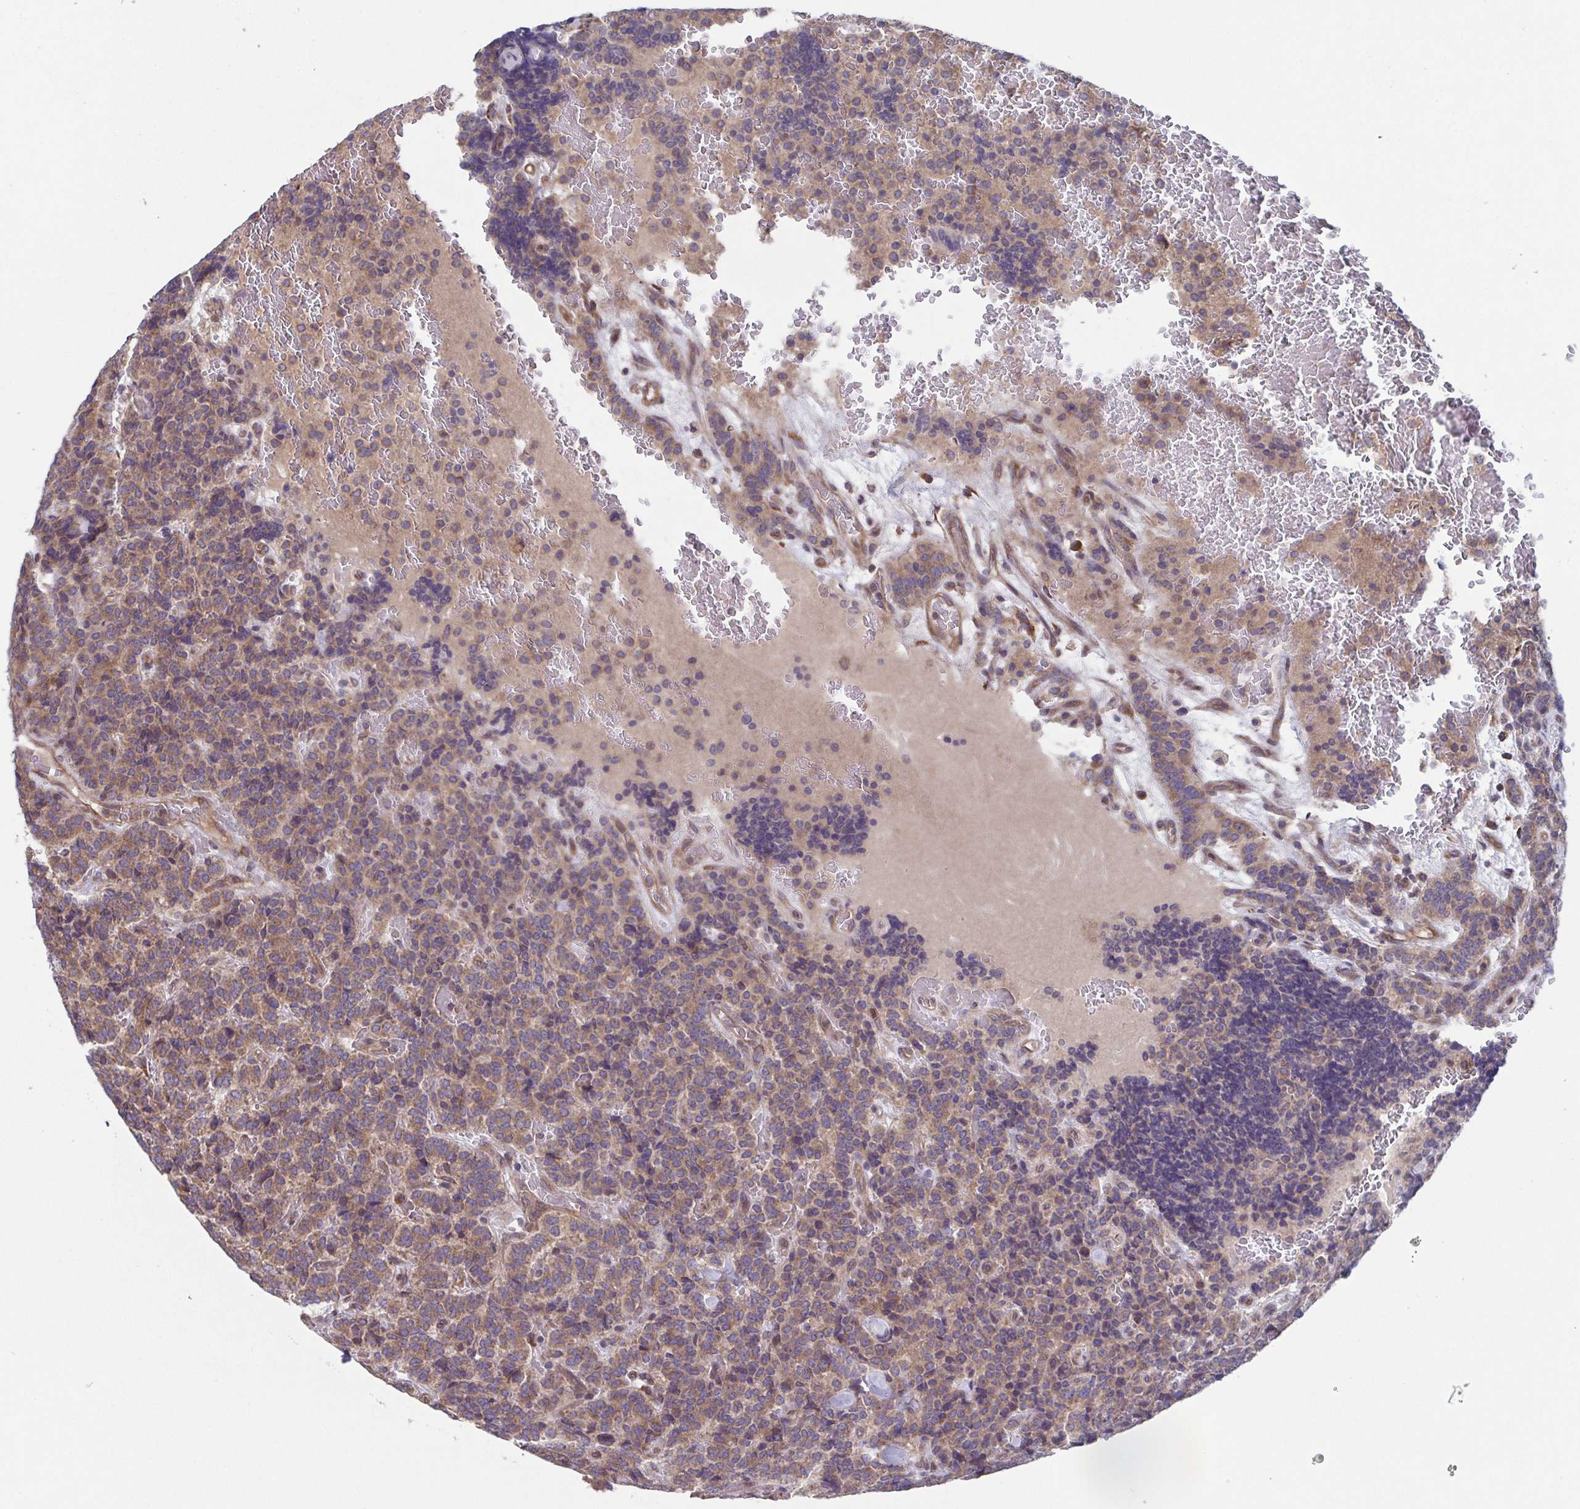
{"staining": {"intensity": "moderate", "quantity": ">75%", "location": "cytoplasmic/membranous"}, "tissue": "carcinoid", "cell_type": "Tumor cells", "image_type": "cancer", "snomed": [{"axis": "morphology", "description": "Carcinoid, malignant, NOS"}, {"axis": "topography", "description": "Pancreas"}], "caption": "Protein expression by immunohistochemistry (IHC) exhibits moderate cytoplasmic/membranous staining in approximately >75% of tumor cells in carcinoid.", "gene": "COPB1", "patient": {"sex": "male", "age": 36}}